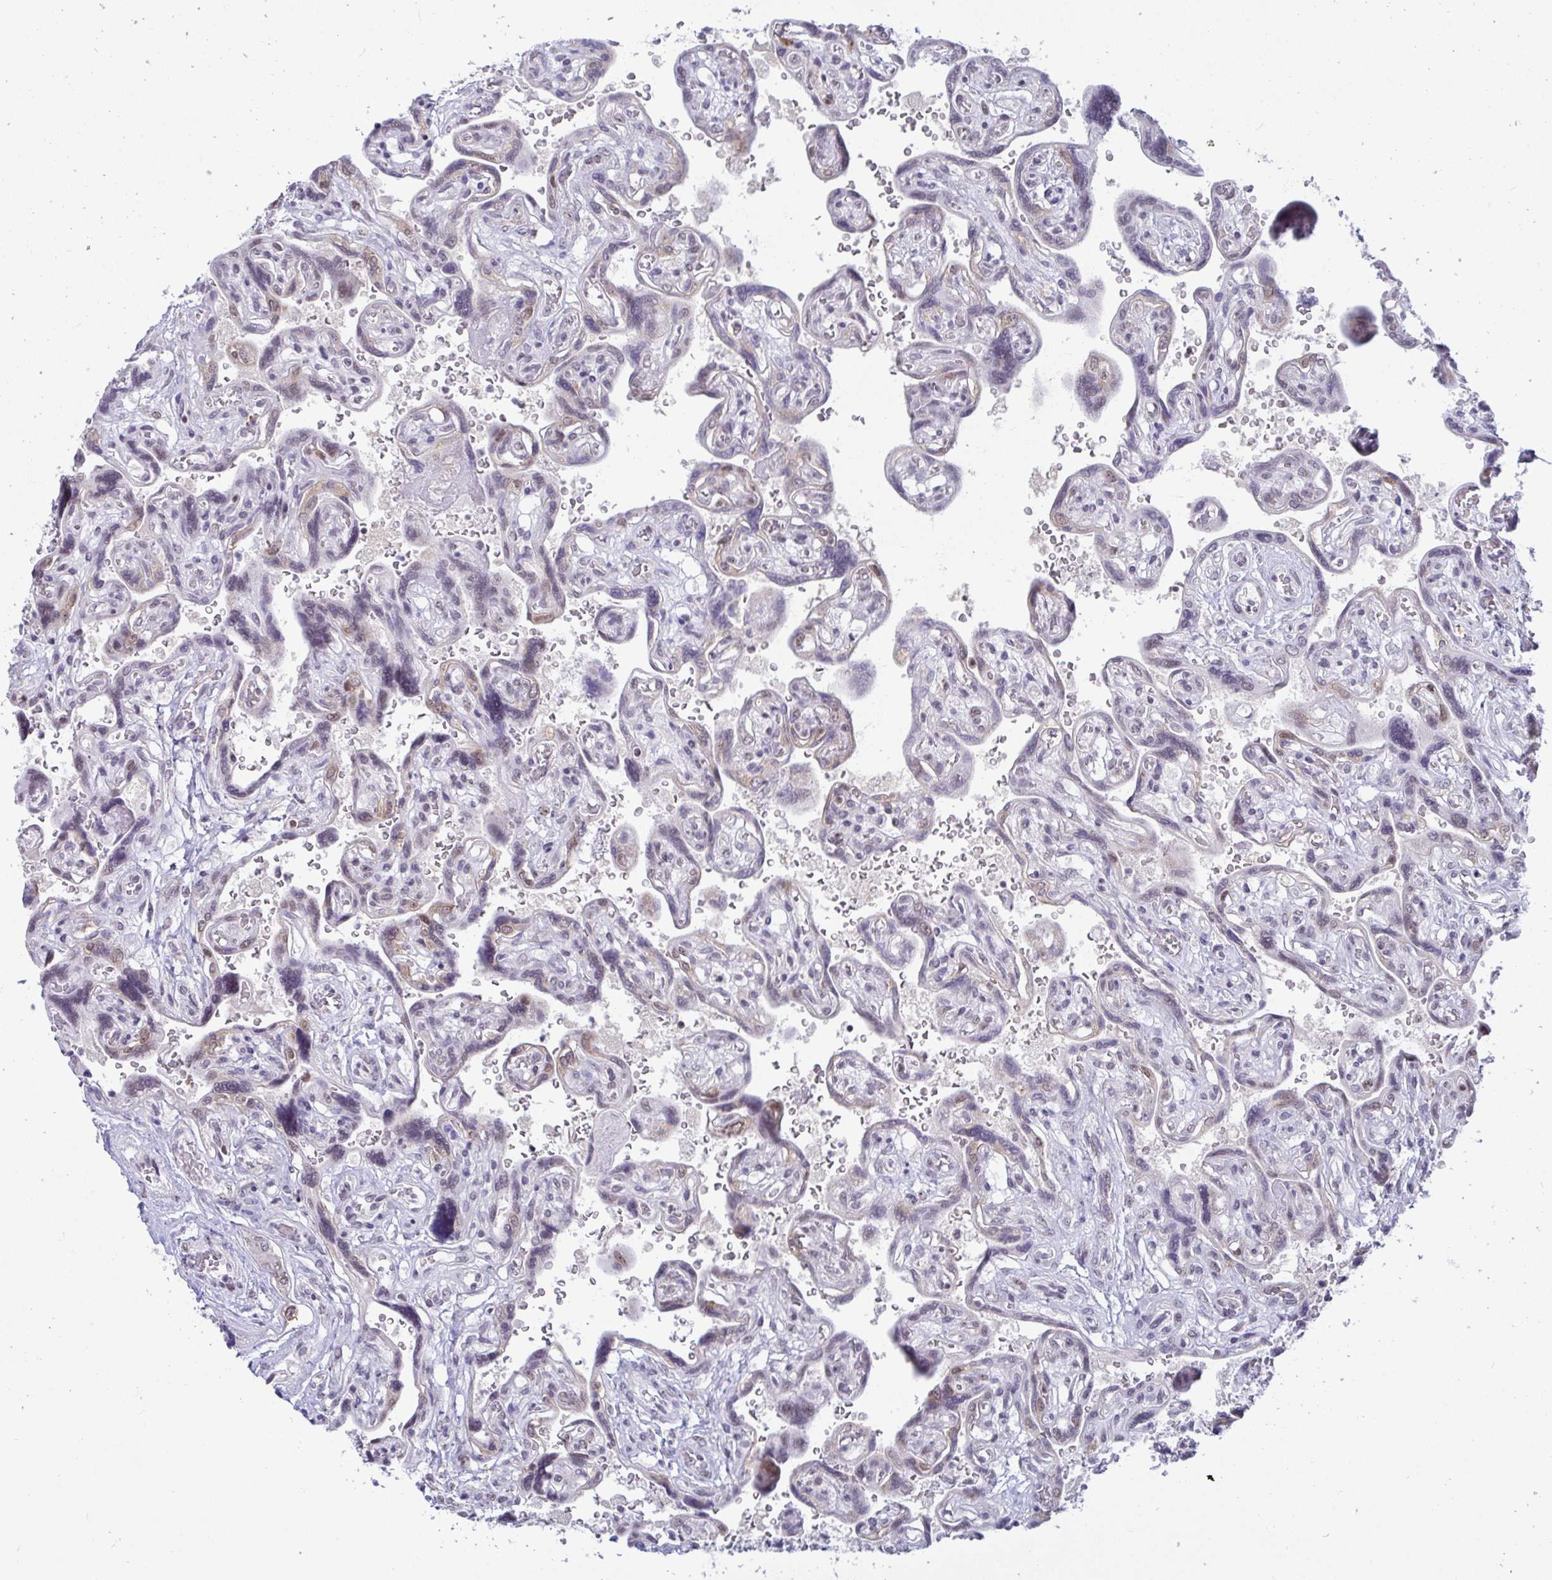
{"staining": {"intensity": "moderate", "quantity": ">75%", "location": "nuclear"}, "tissue": "placenta", "cell_type": "Decidual cells", "image_type": "normal", "snomed": [{"axis": "morphology", "description": "Normal tissue, NOS"}, {"axis": "topography", "description": "Placenta"}], "caption": "Human placenta stained for a protein (brown) shows moderate nuclear positive positivity in approximately >75% of decidual cells.", "gene": "SUPT16H", "patient": {"sex": "female", "age": 32}}